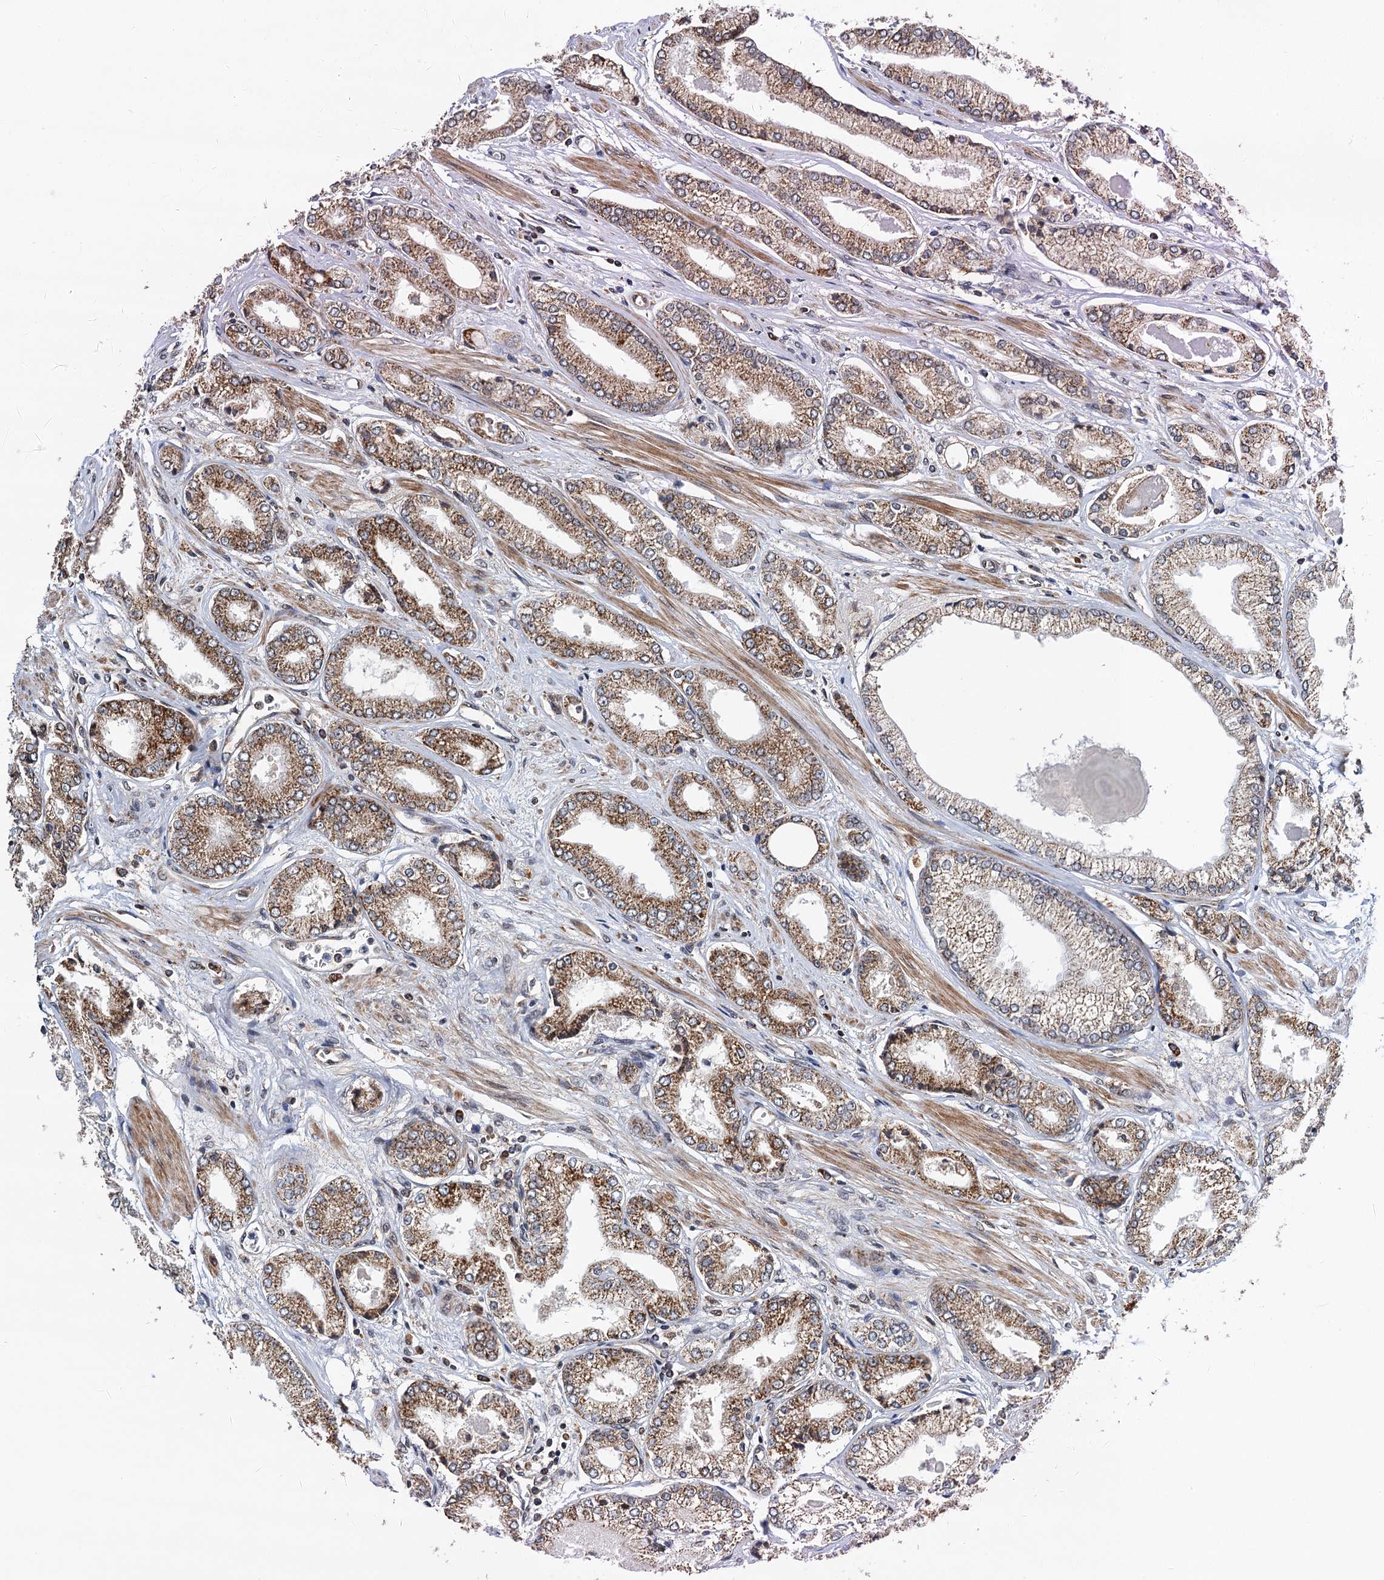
{"staining": {"intensity": "moderate", "quantity": ">75%", "location": "cytoplasmic/membranous"}, "tissue": "prostate cancer", "cell_type": "Tumor cells", "image_type": "cancer", "snomed": [{"axis": "morphology", "description": "Adenocarcinoma, Low grade"}, {"axis": "topography", "description": "Prostate"}], "caption": "This photomicrograph displays immunohistochemistry (IHC) staining of adenocarcinoma (low-grade) (prostate), with medium moderate cytoplasmic/membranous expression in approximately >75% of tumor cells.", "gene": "CMPK2", "patient": {"sex": "male", "age": 60}}